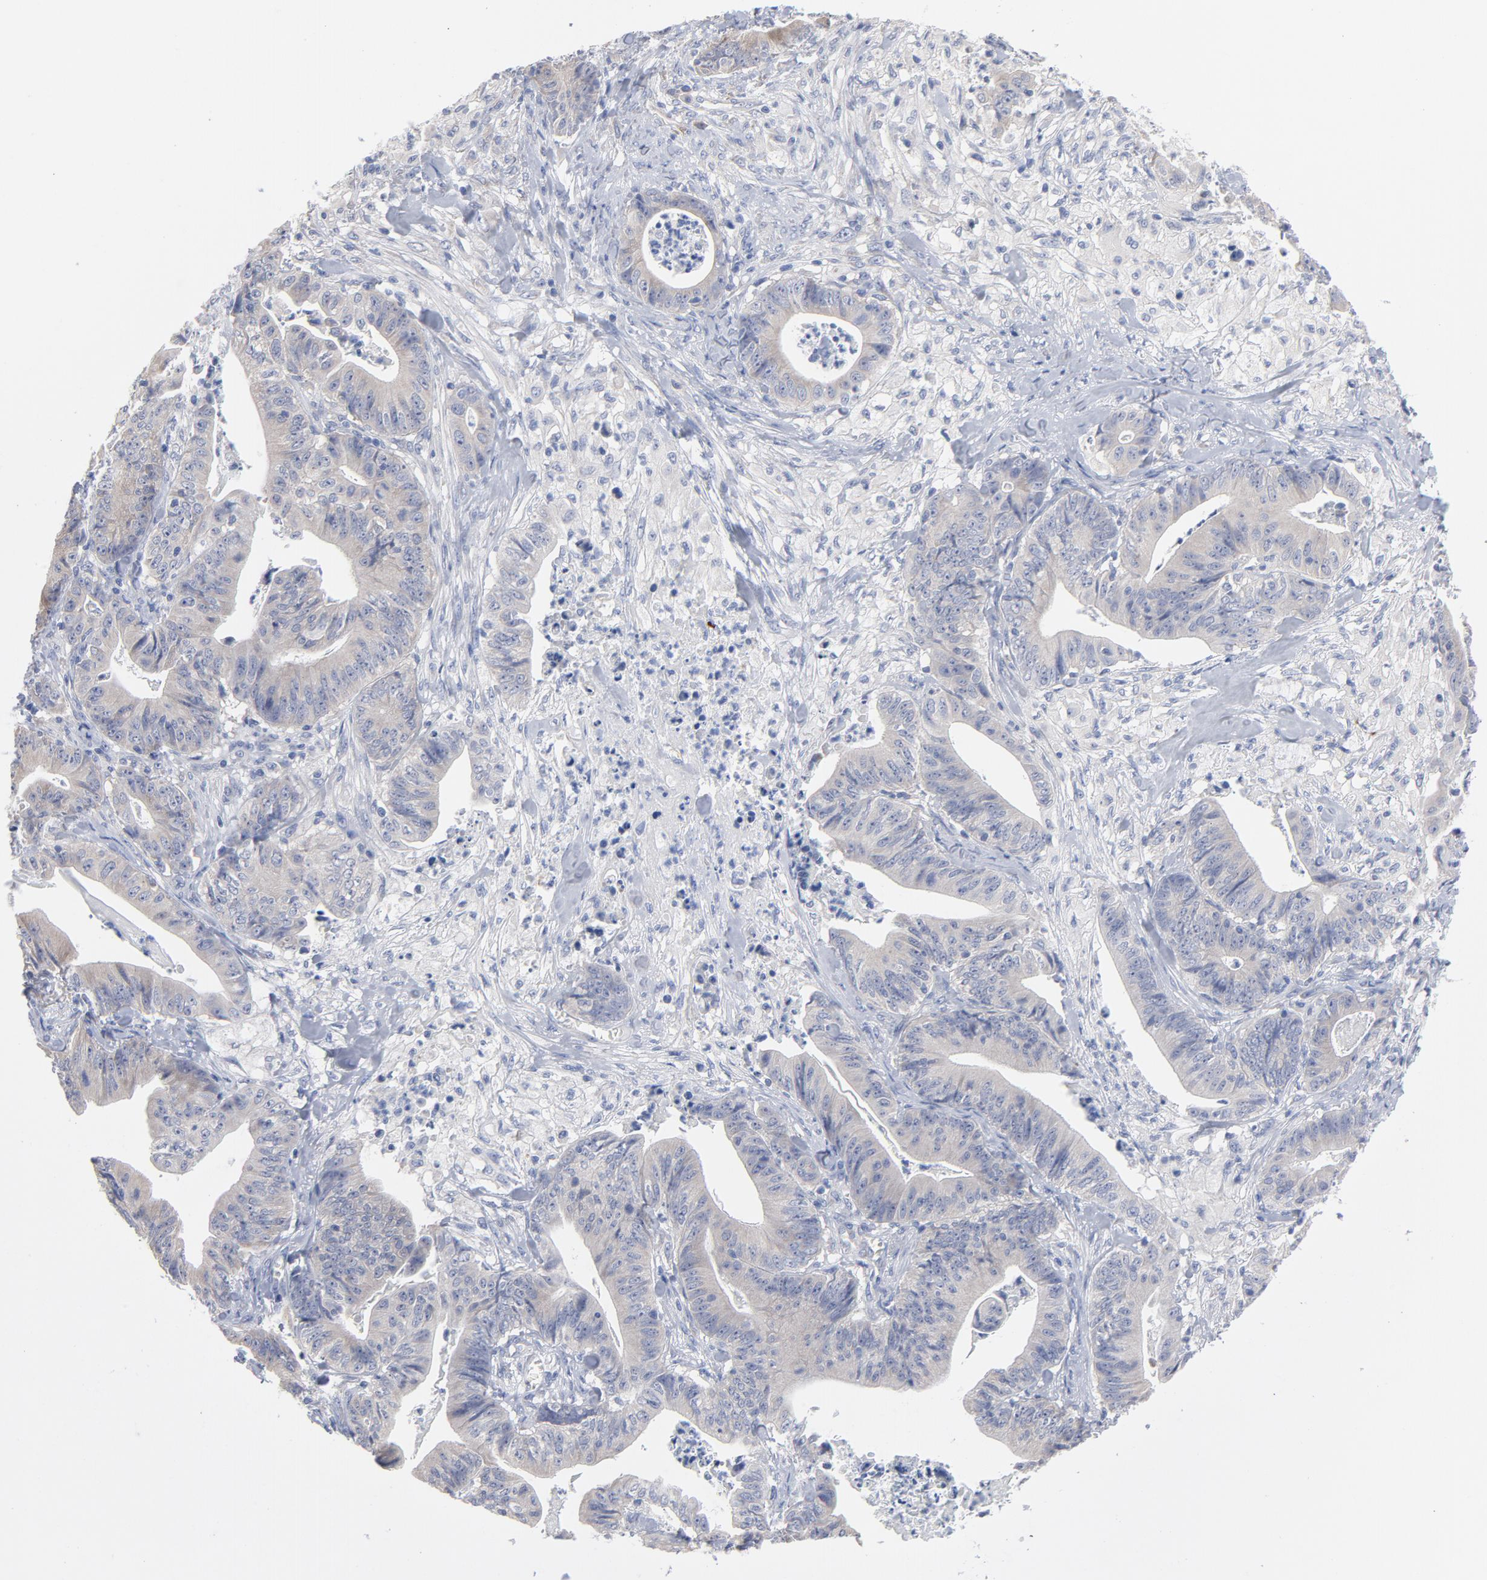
{"staining": {"intensity": "weak", "quantity": "25%-75%", "location": "cytoplasmic/membranous"}, "tissue": "stomach cancer", "cell_type": "Tumor cells", "image_type": "cancer", "snomed": [{"axis": "morphology", "description": "Adenocarcinoma, NOS"}, {"axis": "topography", "description": "Stomach, lower"}], "caption": "Immunohistochemistry of stomach cancer exhibits low levels of weak cytoplasmic/membranous staining in about 25%-75% of tumor cells.", "gene": "CPE", "patient": {"sex": "female", "age": 86}}